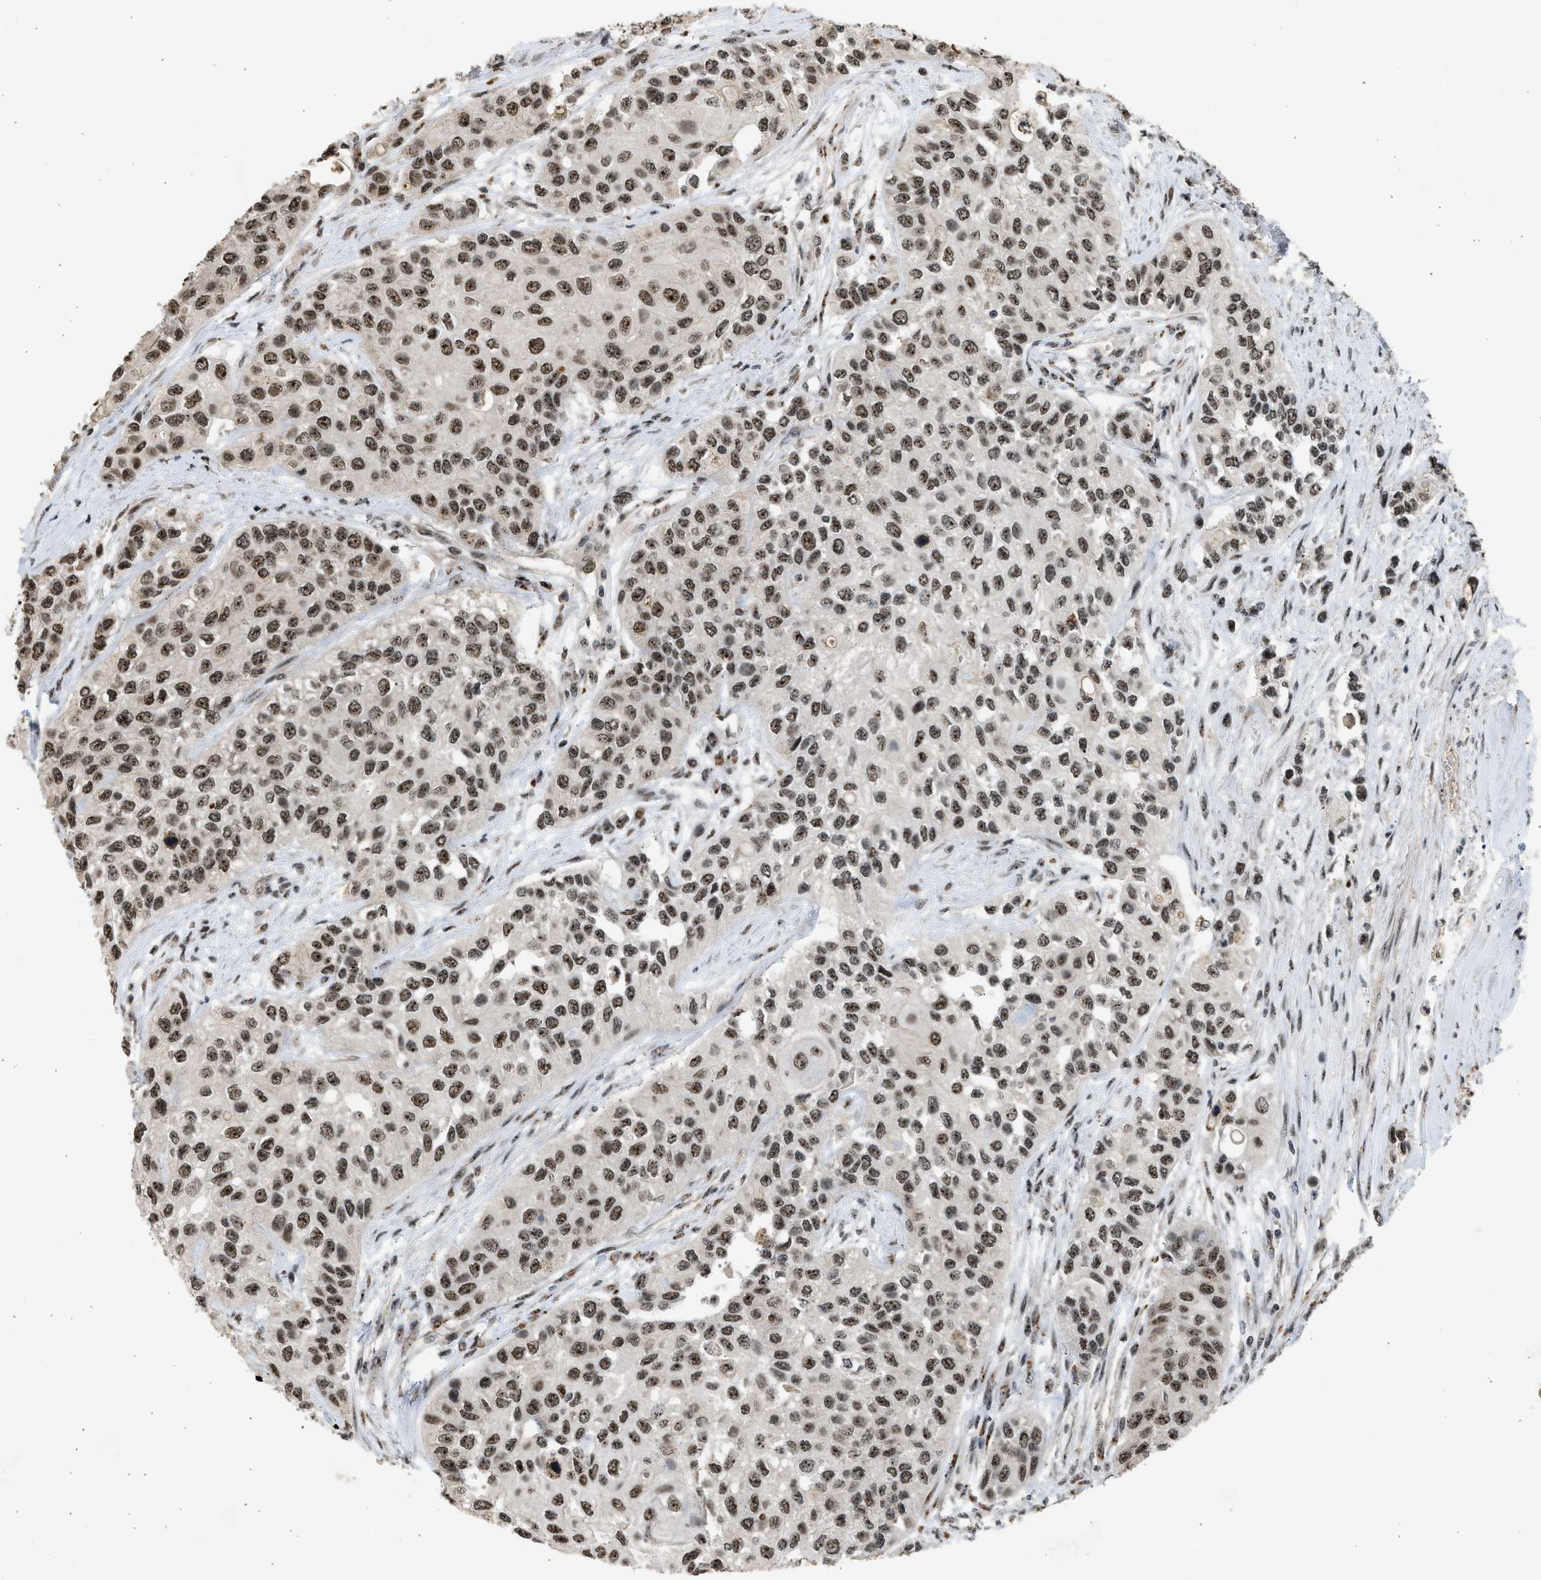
{"staining": {"intensity": "moderate", "quantity": ">75%", "location": "nuclear"}, "tissue": "urothelial cancer", "cell_type": "Tumor cells", "image_type": "cancer", "snomed": [{"axis": "morphology", "description": "Urothelial carcinoma, High grade"}, {"axis": "topography", "description": "Urinary bladder"}], "caption": "Tumor cells reveal medium levels of moderate nuclear expression in about >75% of cells in human urothelial cancer.", "gene": "TFDP2", "patient": {"sex": "female", "age": 56}}